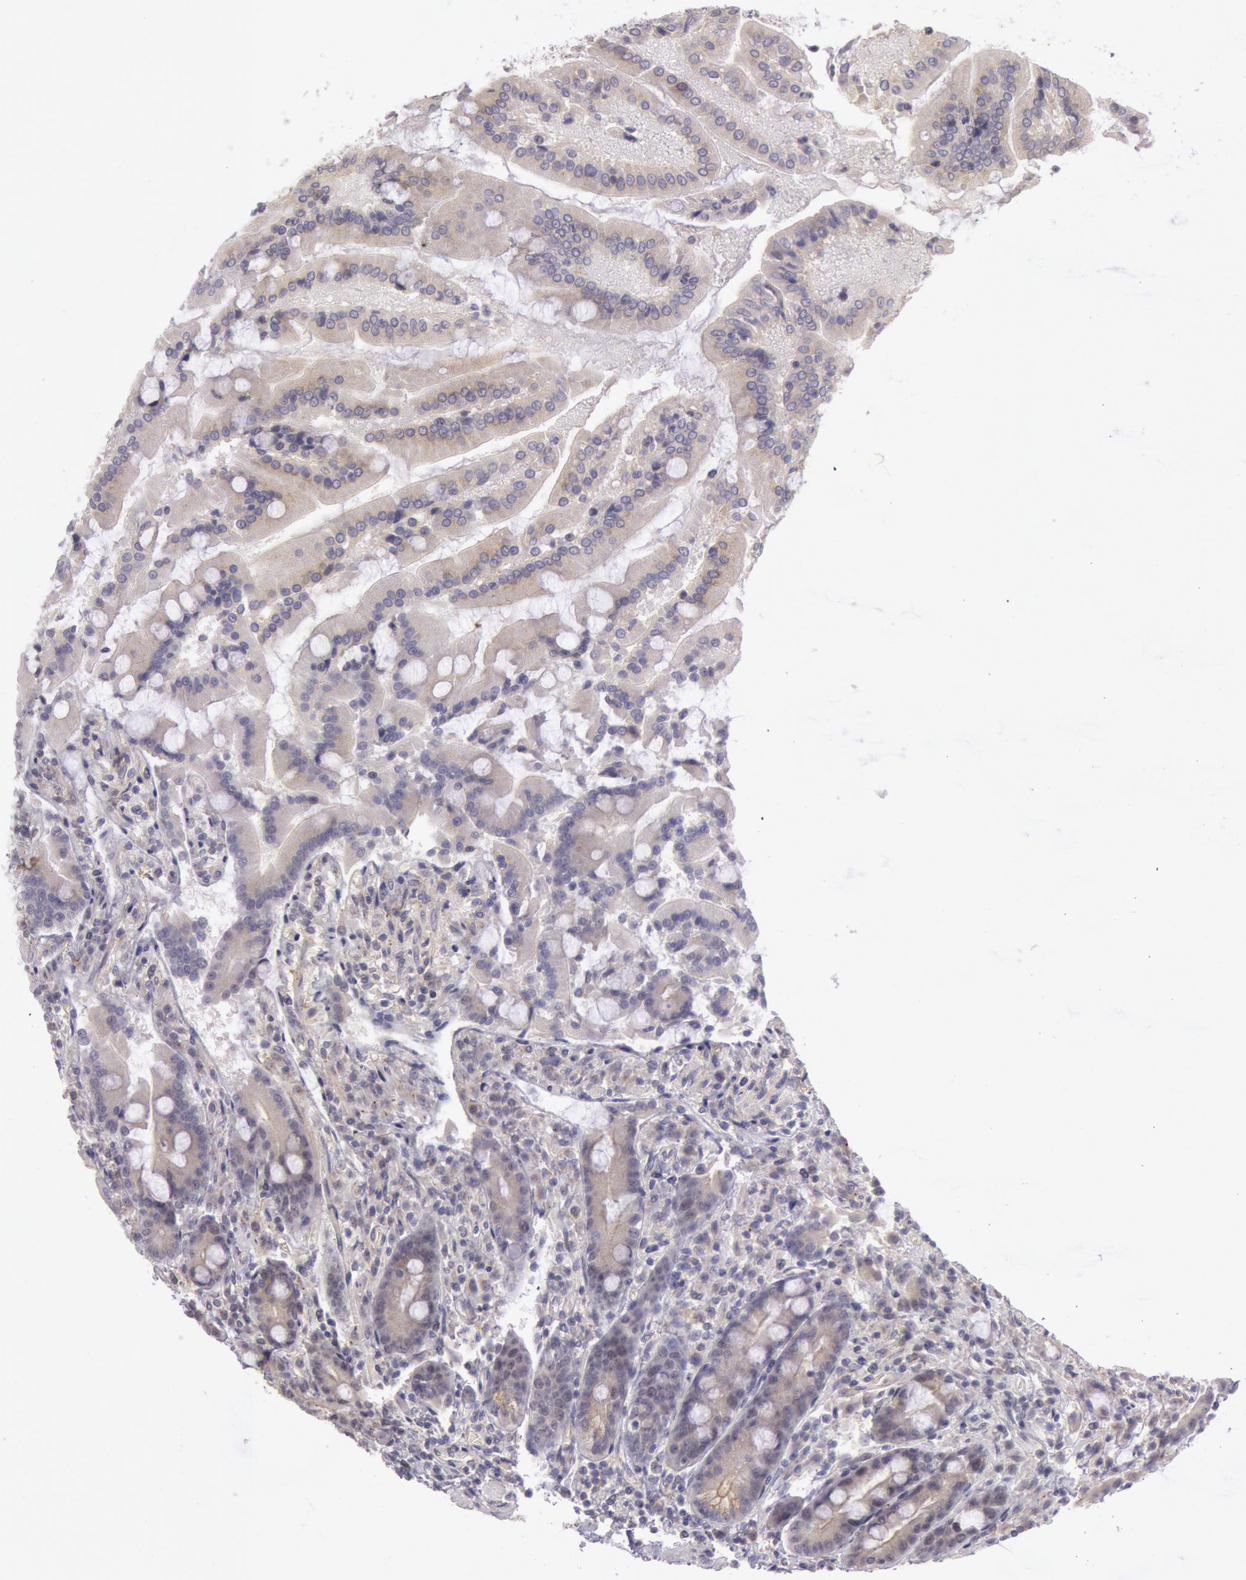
{"staining": {"intensity": "negative", "quantity": "none", "location": "none"}, "tissue": "duodenum", "cell_type": "Glandular cells", "image_type": "normal", "snomed": [{"axis": "morphology", "description": "Normal tissue, NOS"}, {"axis": "topography", "description": "Duodenum"}], "caption": "A histopathology image of human duodenum is negative for staining in glandular cells. (Immunohistochemistry (ihc), brightfield microscopy, high magnification).", "gene": "AMOTL1", "patient": {"sex": "female", "age": 64}}